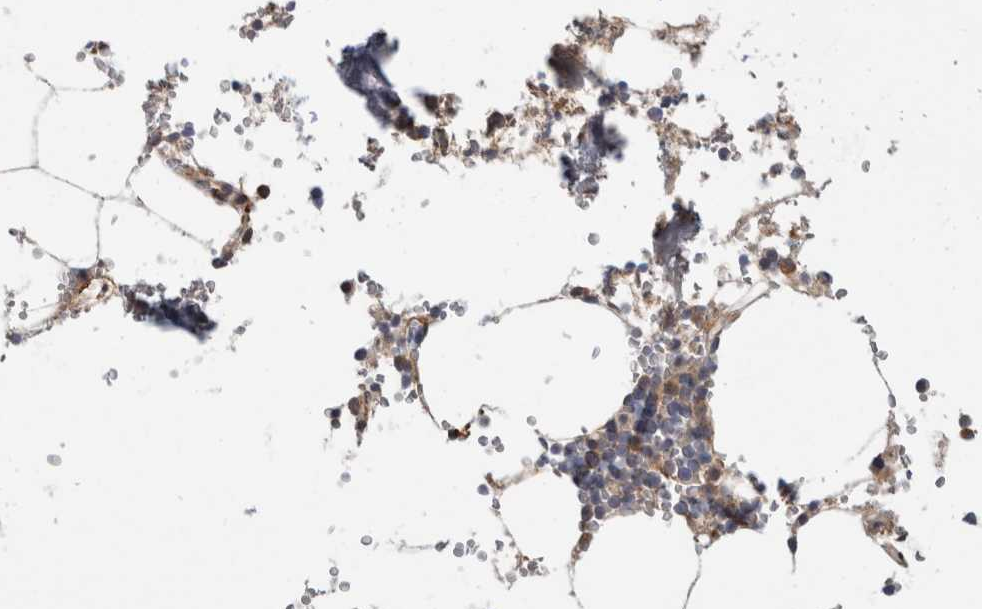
{"staining": {"intensity": "moderate", "quantity": "<25%", "location": "cytoplasmic/membranous"}, "tissue": "bone marrow", "cell_type": "Hematopoietic cells", "image_type": "normal", "snomed": [{"axis": "morphology", "description": "Normal tissue, NOS"}, {"axis": "topography", "description": "Bone marrow"}], "caption": "Brown immunohistochemical staining in normal human bone marrow reveals moderate cytoplasmic/membranous expression in about <25% of hematopoietic cells.", "gene": "PGM1", "patient": {"sex": "male", "age": 70}}